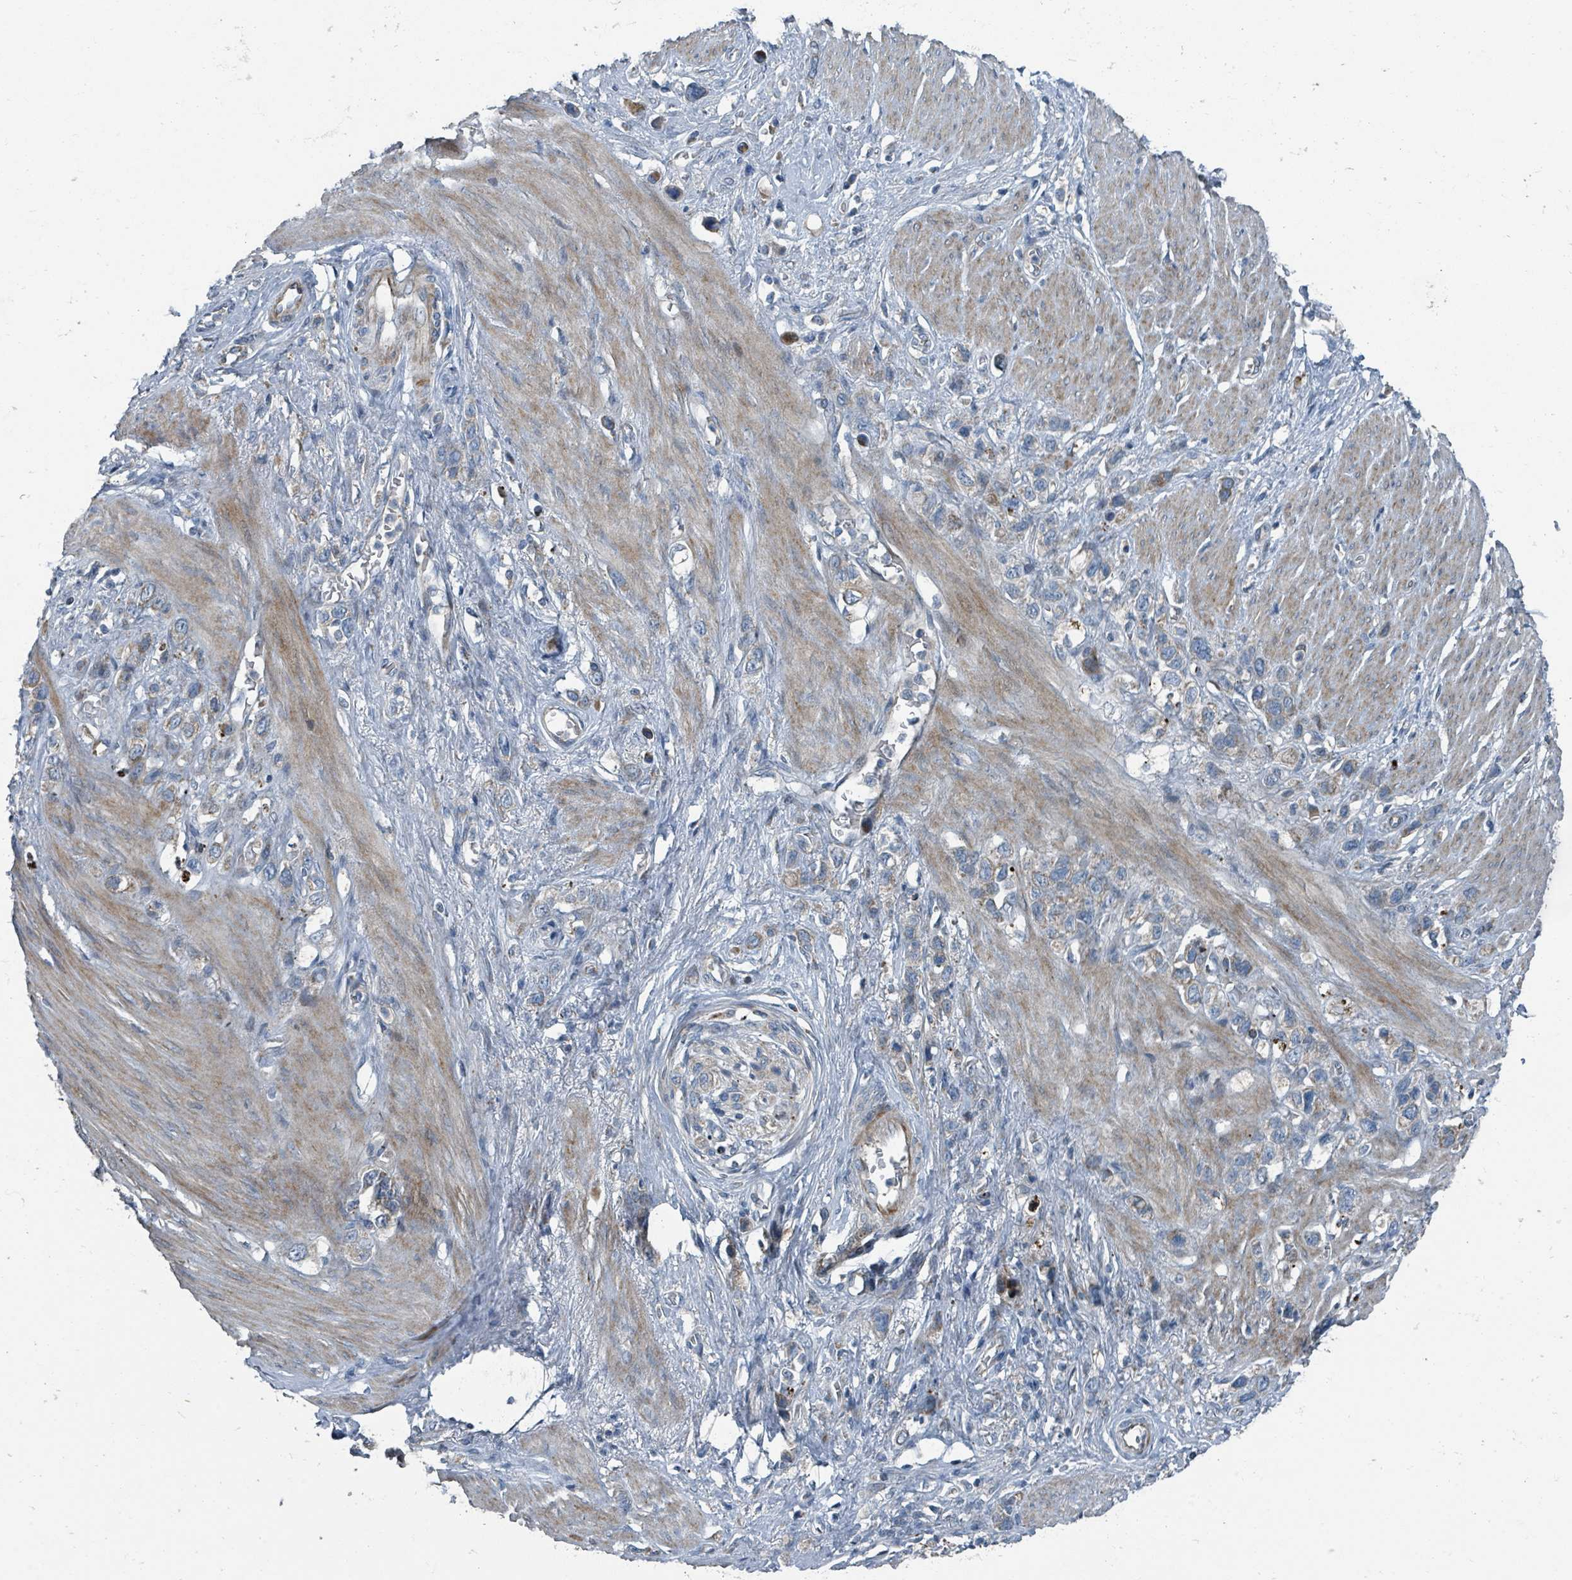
{"staining": {"intensity": "weak", "quantity": "<25%", "location": "cytoplasmic/membranous"}, "tissue": "stomach cancer", "cell_type": "Tumor cells", "image_type": "cancer", "snomed": [{"axis": "morphology", "description": "Adenocarcinoma, NOS"}, {"axis": "topography", "description": "Stomach"}], "caption": "IHC image of human stomach cancer stained for a protein (brown), which displays no positivity in tumor cells.", "gene": "DIPK2A", "patient": {"sex": "female", "age": 65}}